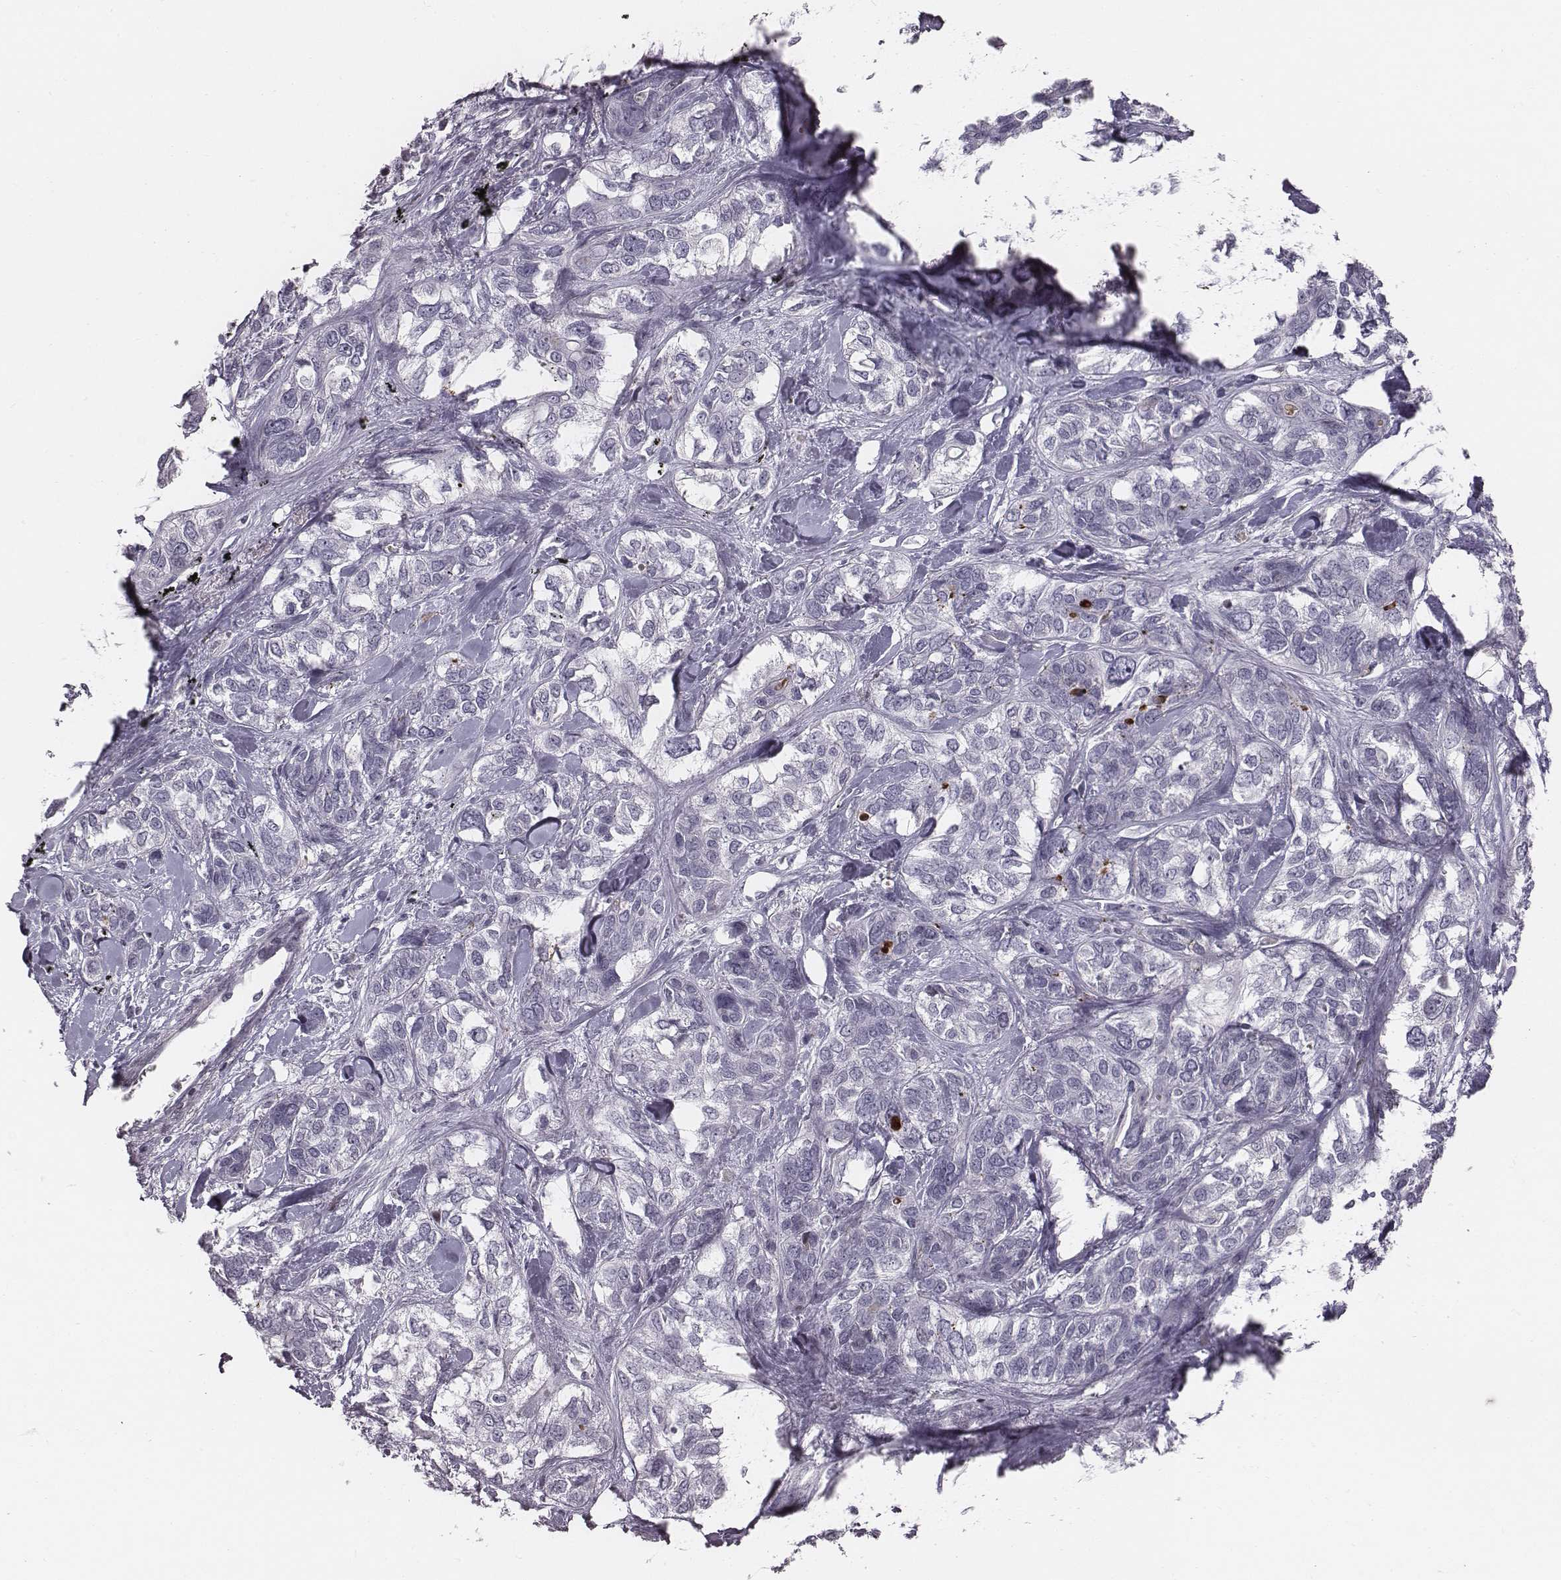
{"staining": {"intensity": "negative", "quantity": "none", "location": "none"}, "tissue": "lung cancer", "cell_type": "Tumor cells", "image_type": "cancer", "snomed": [{"axis": "morphology", "description": "Squamous cell carcinoma, NOS"}, {"axis": "topography", "description": "Lung"}], "caption": "Immunohistochemical staining of squamous cell carcinoma (lung) exhibits no significant positivity in tumor cells.", "gene": "NDC1", "patient": {"sex": "female", "age": 70}}